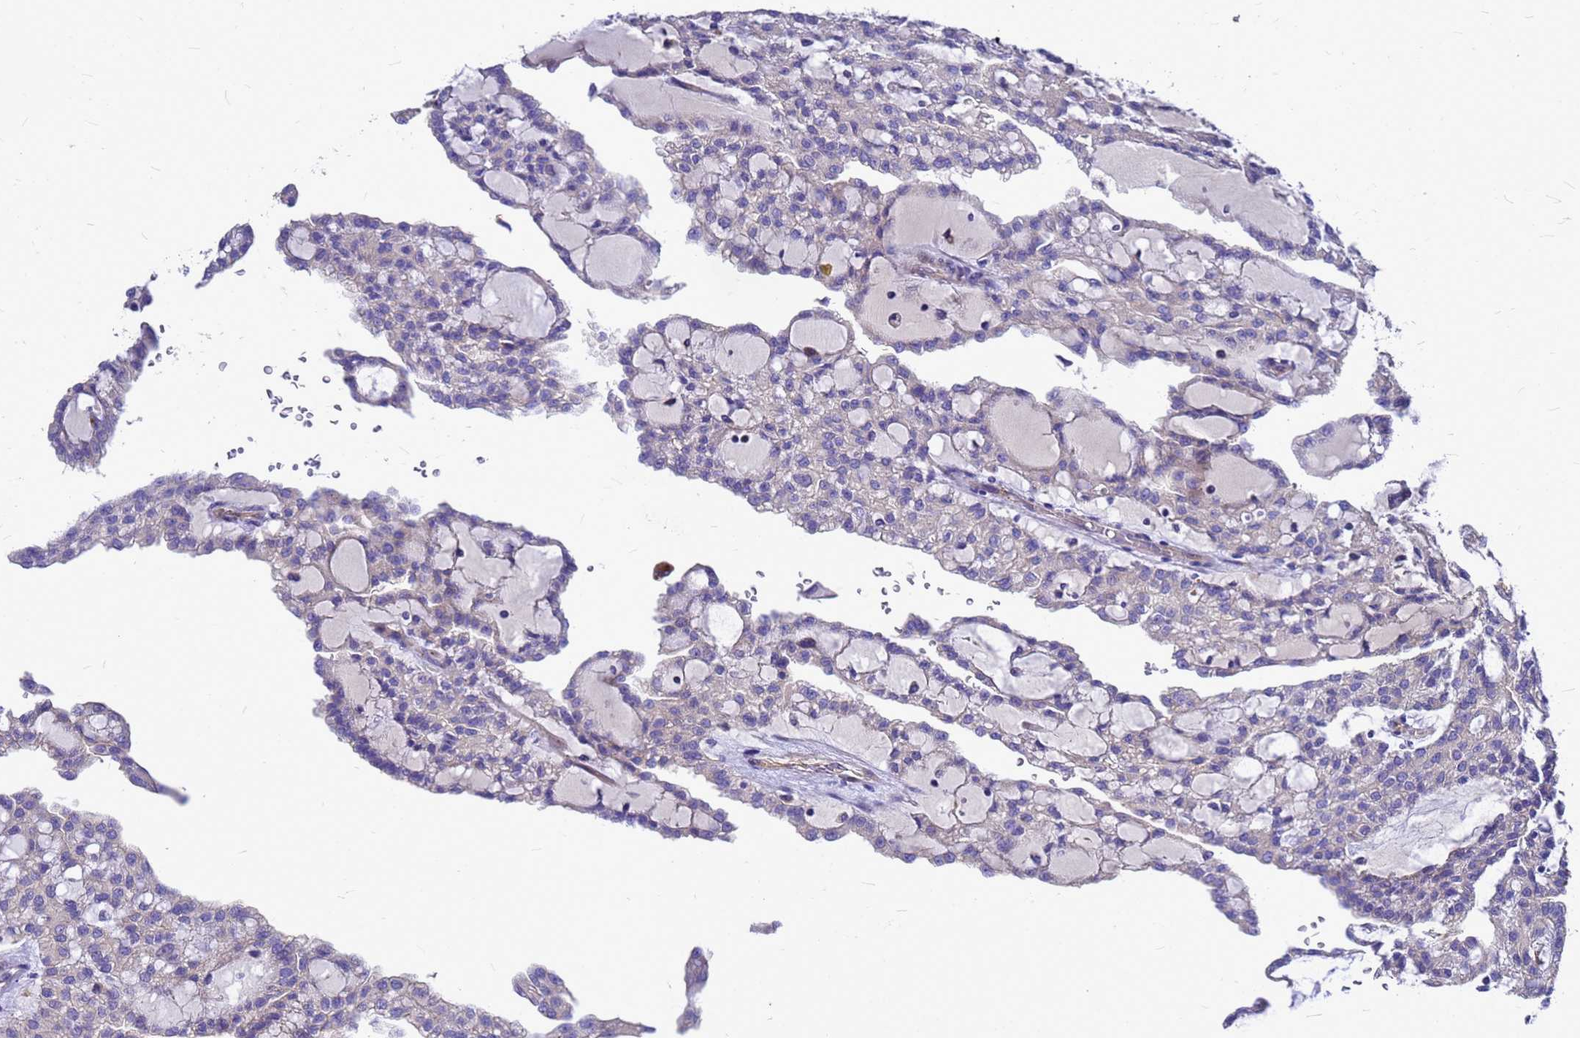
{"staining": {"intensity": "weak", "quantity": "<25%", "location": "cytoplasmic/membranous"}, "tissue": "renal cancer", "cell_type": "Tumor cells", "image_type": "cancer", "snomed": [{"axis": "morphology", "description": "Adenocarcinoma, NOS"}, {"axis": "topography", "description": "Kidney"}], "caption": "Renal cancer (adenocarcinoma) was stained to show a protein in brown. There is no significant staining in tumor cells.", "gene": "FBXW5", "patient": {"sex": "male", "age": 63}}